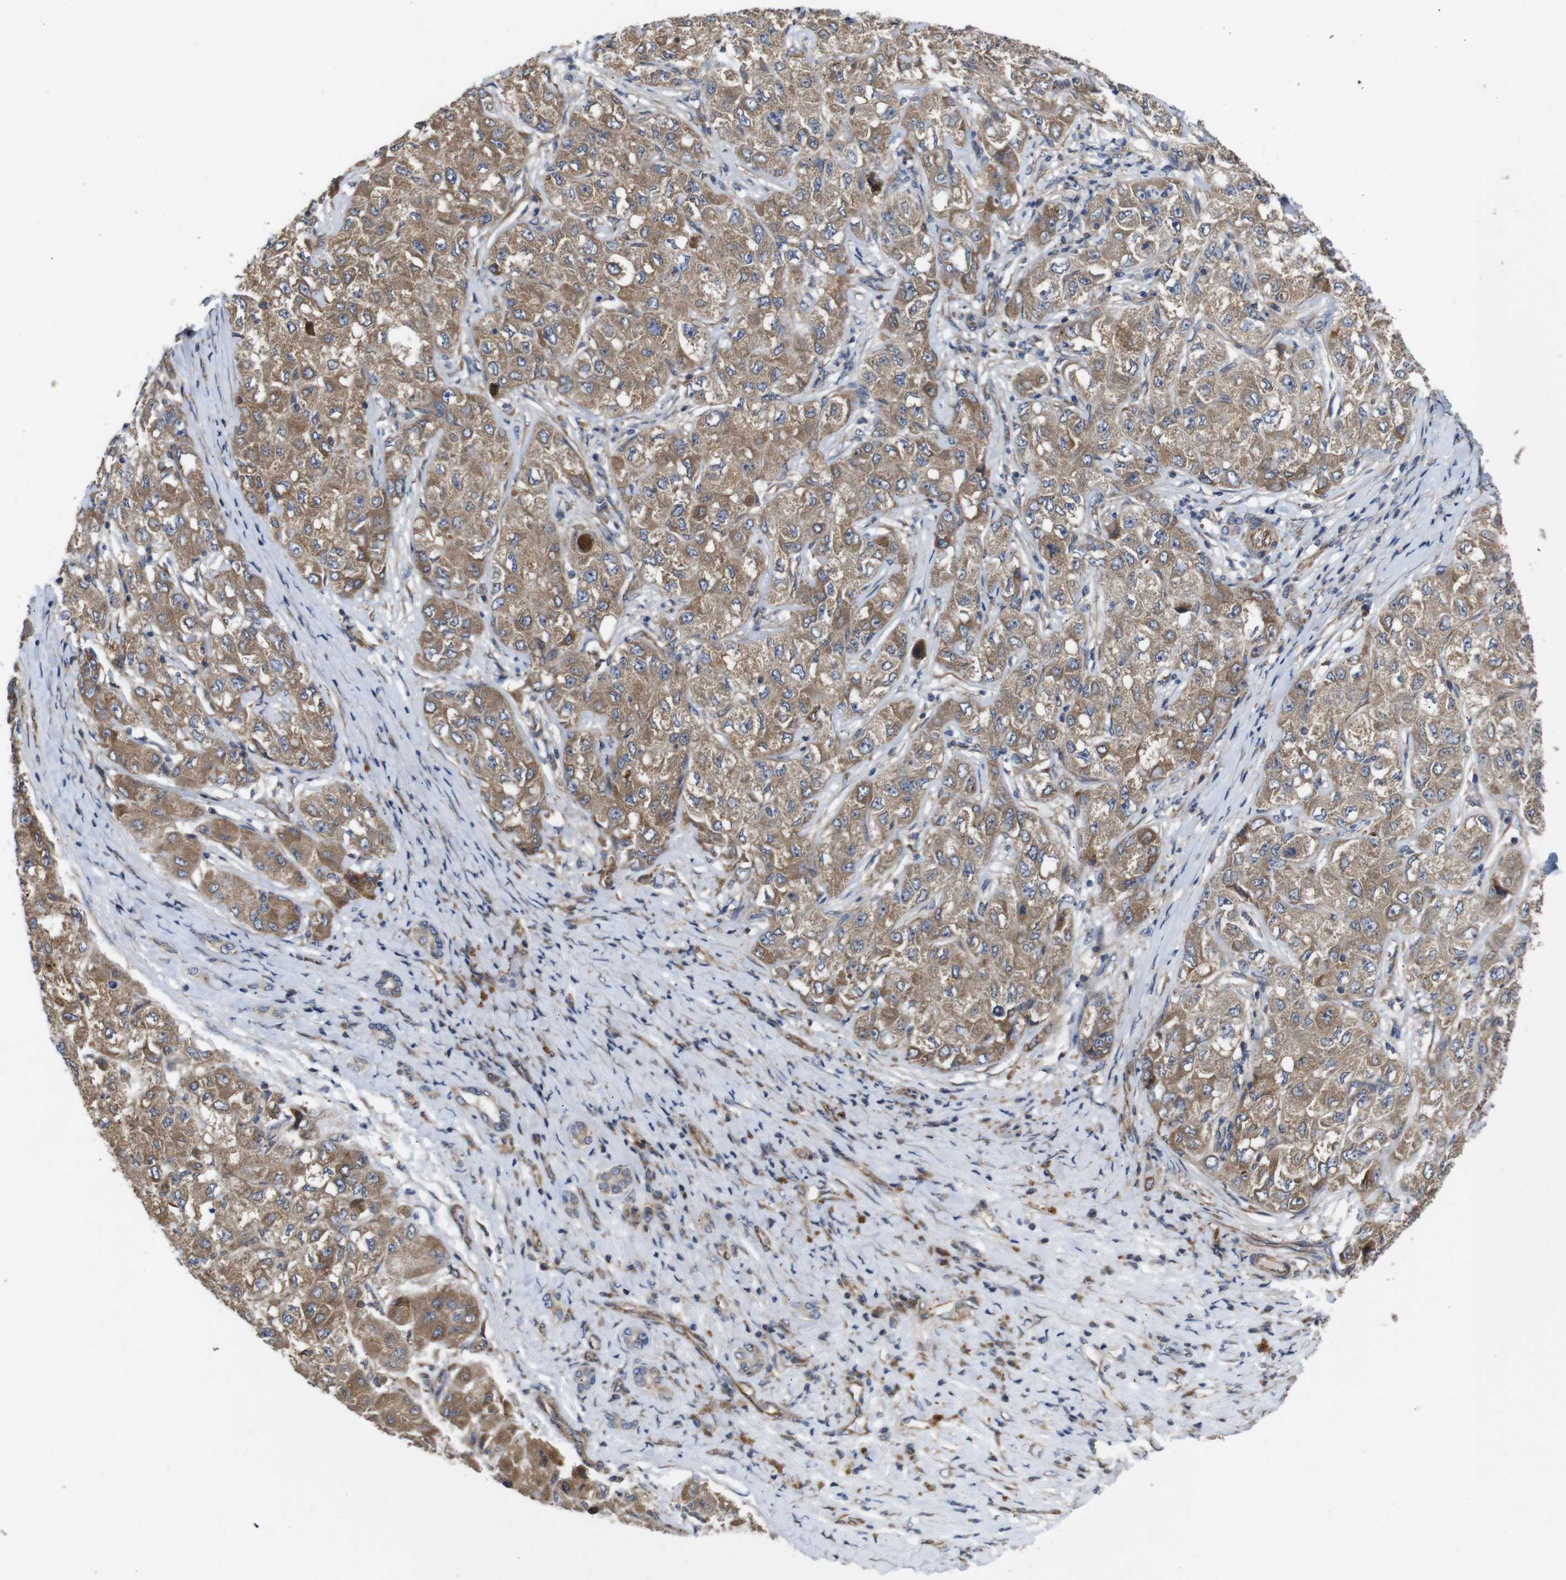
{"staining": {"intensity": "moderate", "quantity": ">75%", "location": "cytoplasmic/membranous"}, "tissue": "liver cancer", "cell_type": "Tumor cells", "image_type": "cancer", "snomed": [{"axis": "morphology", "description": "Carcinoma, Hepatocellular, NOS"}, {"axis": "topography", "description": "Liver"}], "caption": "The immunohistochemical stain labels moderate cytoplasmic/membranous staining in tumor cells of liver cancer (hepatocellular carcinoma) tissue.", "gene": "POMK", "patient": {"sex": "male", "age": 80}}